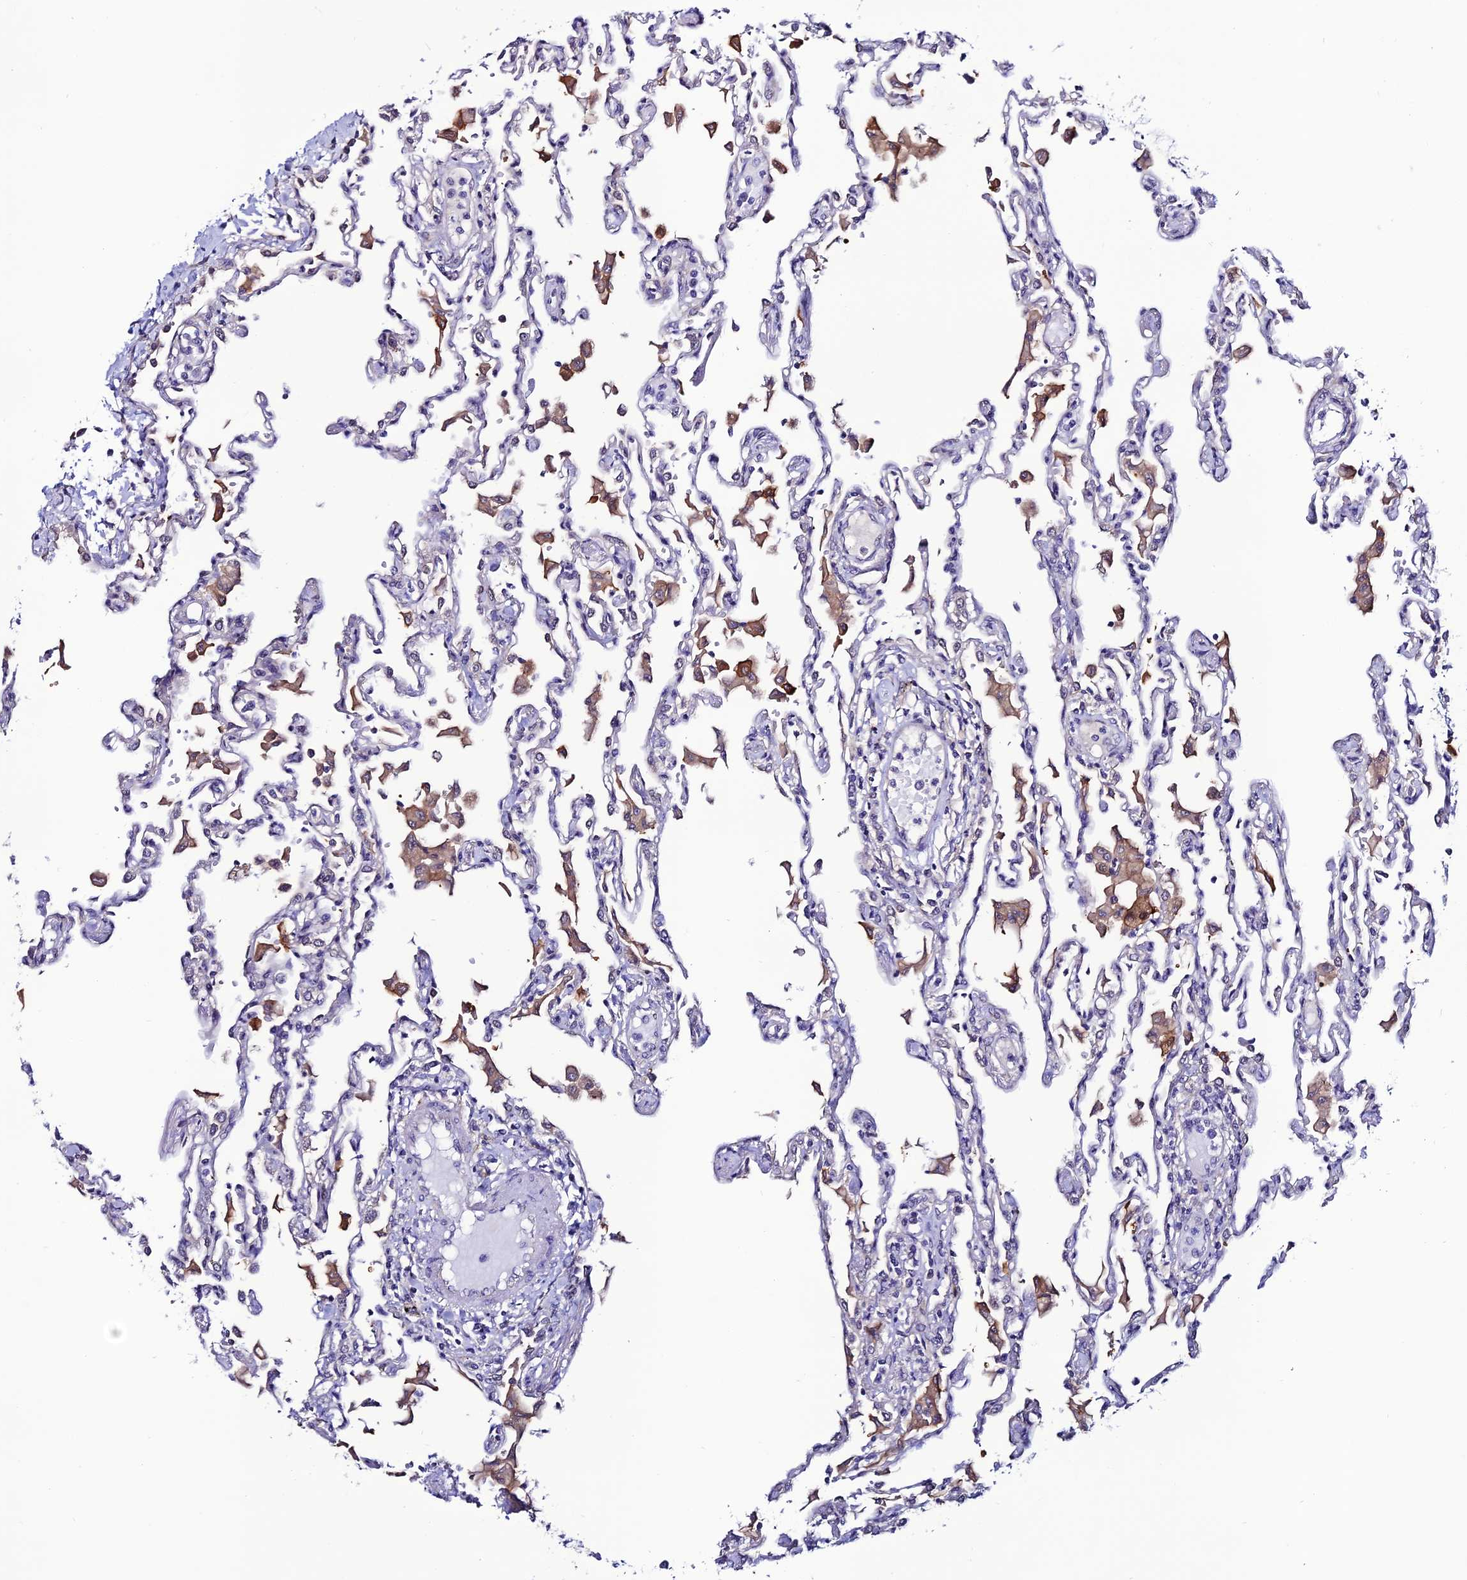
{"staining": {"intensity": "negative", "quantity": "none", "location": "none"}, "tissue": "lung", "cell_type": "Alveolar cells", "image_type": "normal", "snomed": [{"axis": "morphology", "description": "Normal tissue, NOS"}, {"axis": "topography", "description": "Bronchus"}, {"axis": "topography", "description": "Lung"}], "caption": "Lung stained for a protein using immunohistochemistry reveals no positivity alveolar cells.", "gene": "FZD8", "patient": {"sex": "female", "age": 49}}